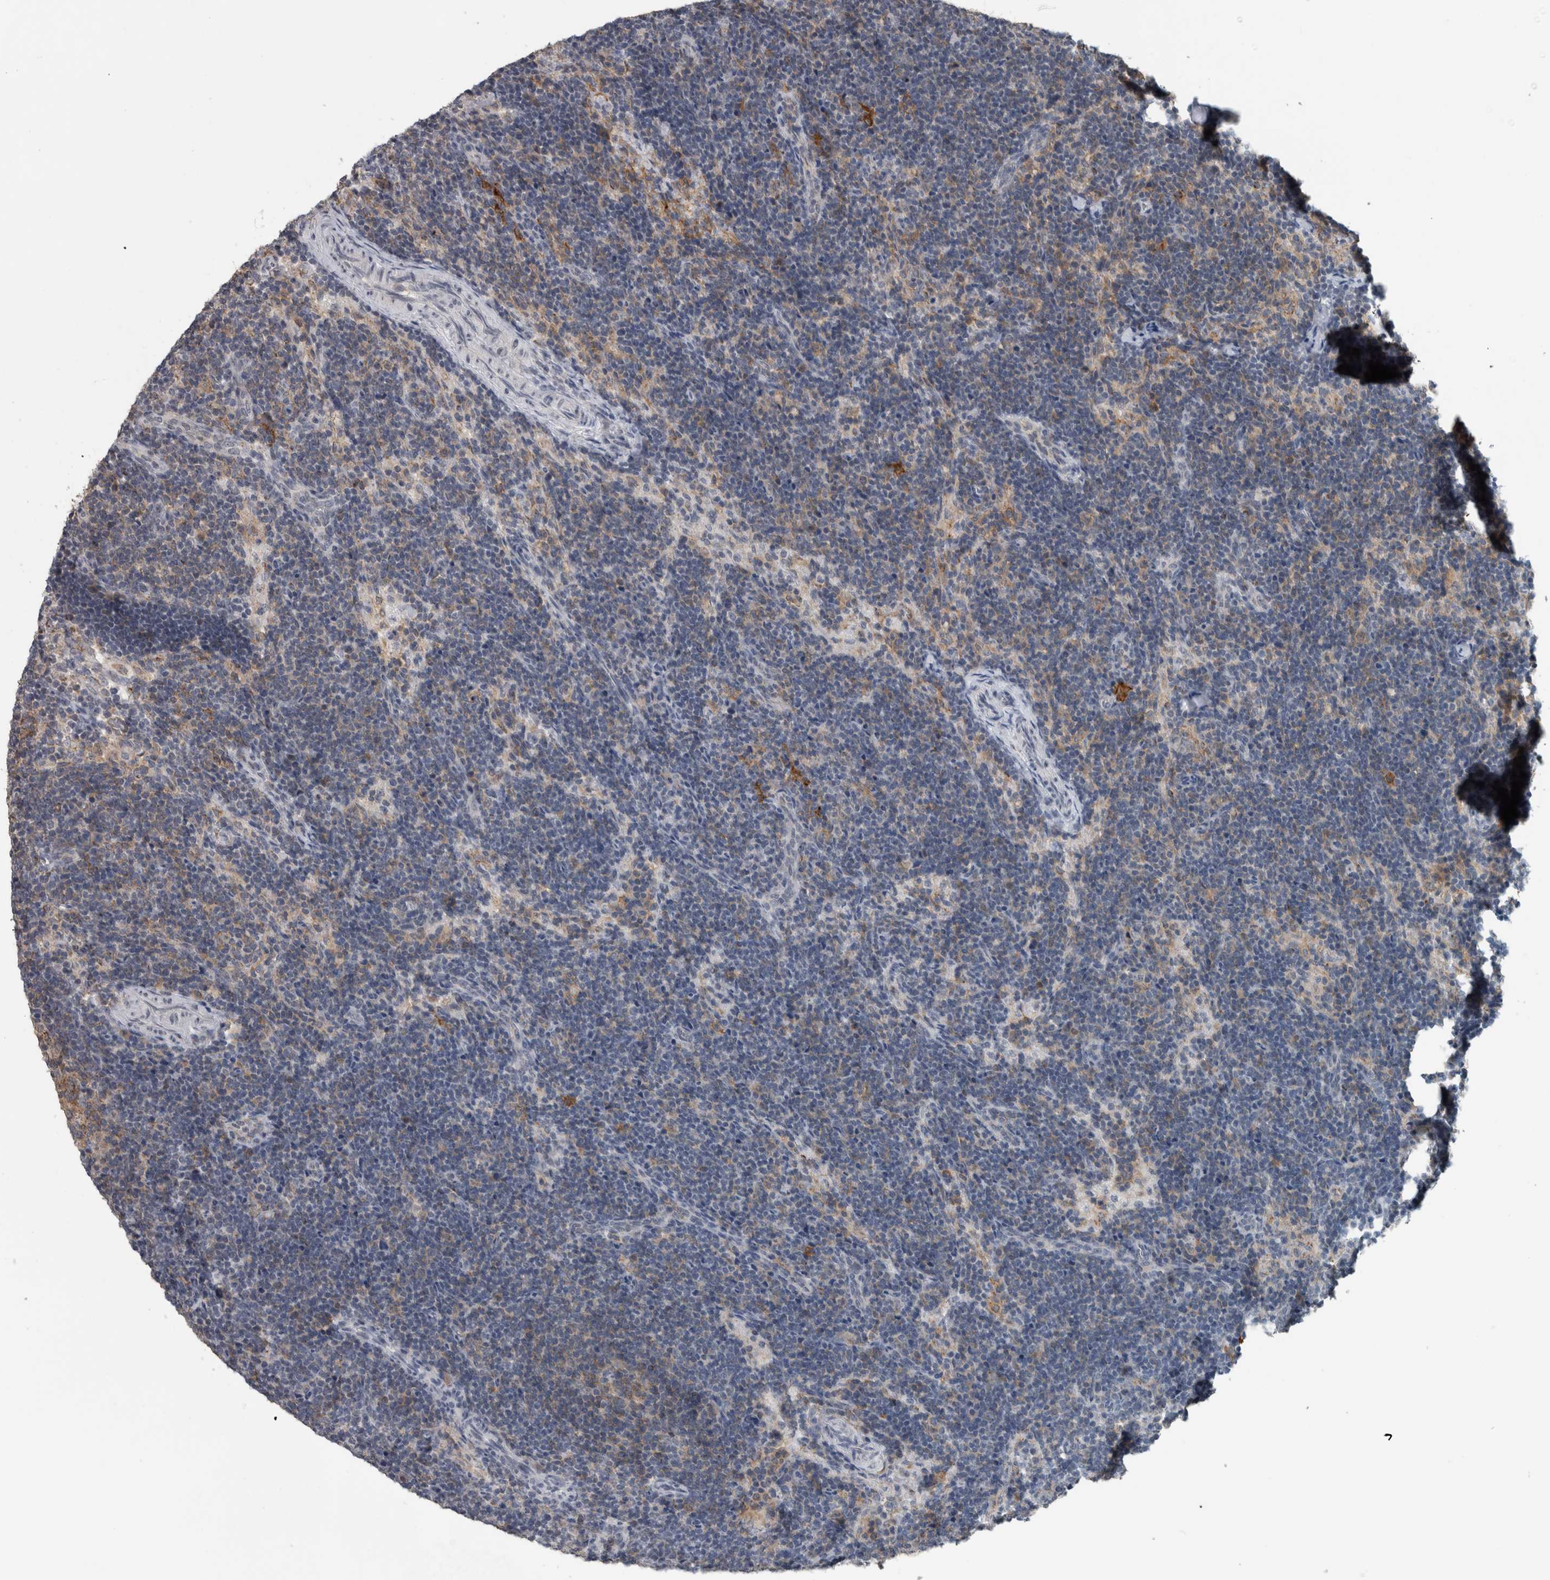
{"staining": {"intensity": "moderate", "quantity": "25%-75%", "location": "cytoplasmic/membranous"}, "tissue": "lymph node", "cell_type": "Germinal center cells", "image_type": "normal", "snomed": [{"axis": "morphology", "description": "Normal tissue, NOS"}, {"axis": "topography", "description": "Lymph node"}], "caption": "IHC (DAB) staining of normal human lymph node exhibits moderate cytoplasmic/membranous protein staining in about 25%-75% of germinal center cells.", "gene": "ACSF2", "patient": {"sex": "female", "age": 22}}